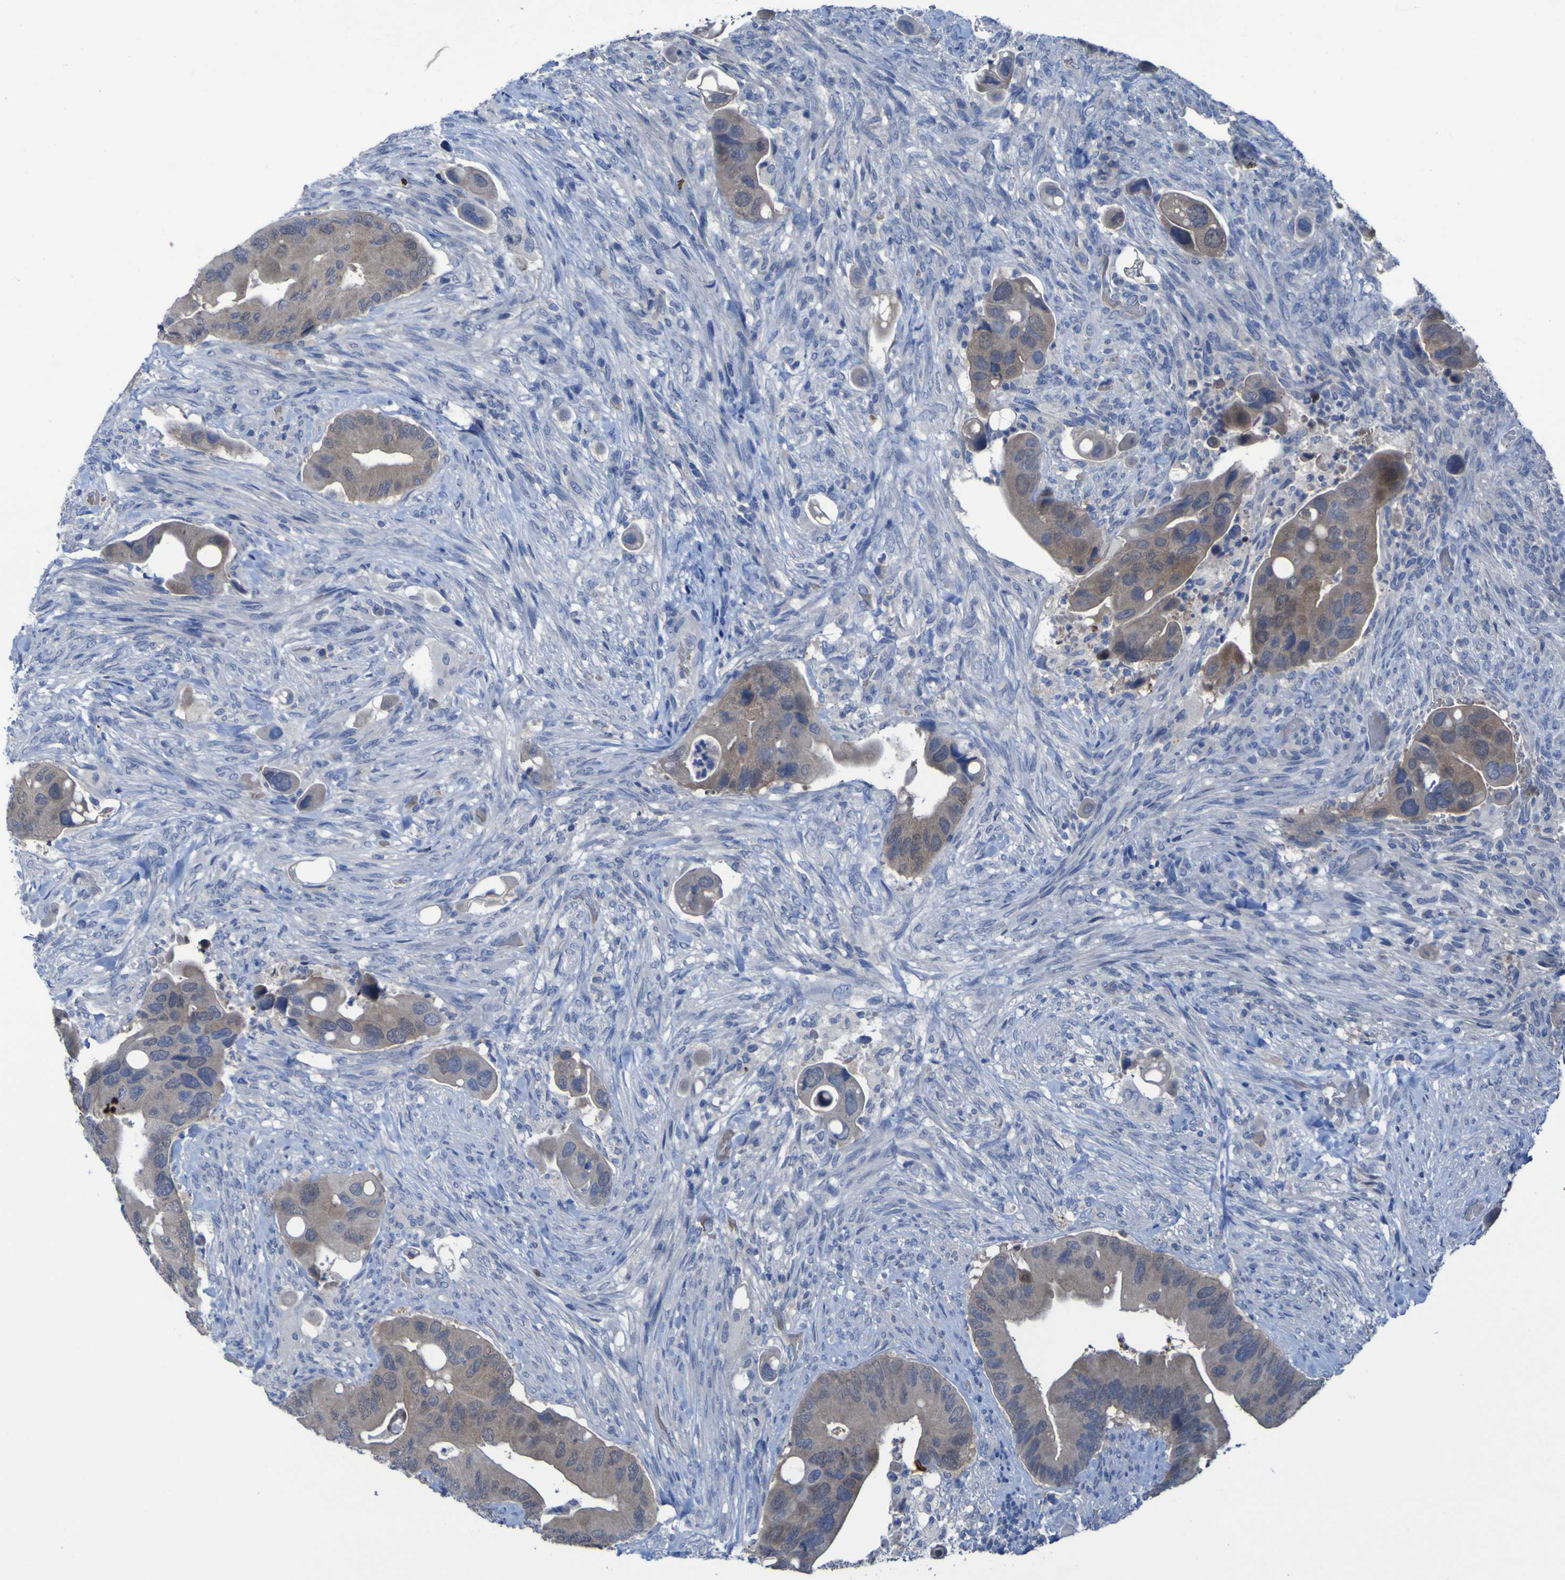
{"staining": {"intensity": "weak", "quantity": "<25%", "location": "cytoplasmic/membranous"}, "tissue": "colorectal cancer", "cell_type": "Tumor cells", "image_type": "cancer", "snomed": [{"axis": "morphology", "description": "Adenocarcinoma, NOS"}, {"axis": "topography", "description": "Rectum"}], "caption": "High power microscopy histopathology image of an immunohistochemistry (IHC) histopathology image of adenocarcinoma (colorectal), revealing no significant expression in tumor cells. (DAB (3,3'-diaminobenzidine) IHC visualized using brightfield microscopy, high magnification).", "gene": "SGK2", "patient": {"sex": "female", "age": 57}}